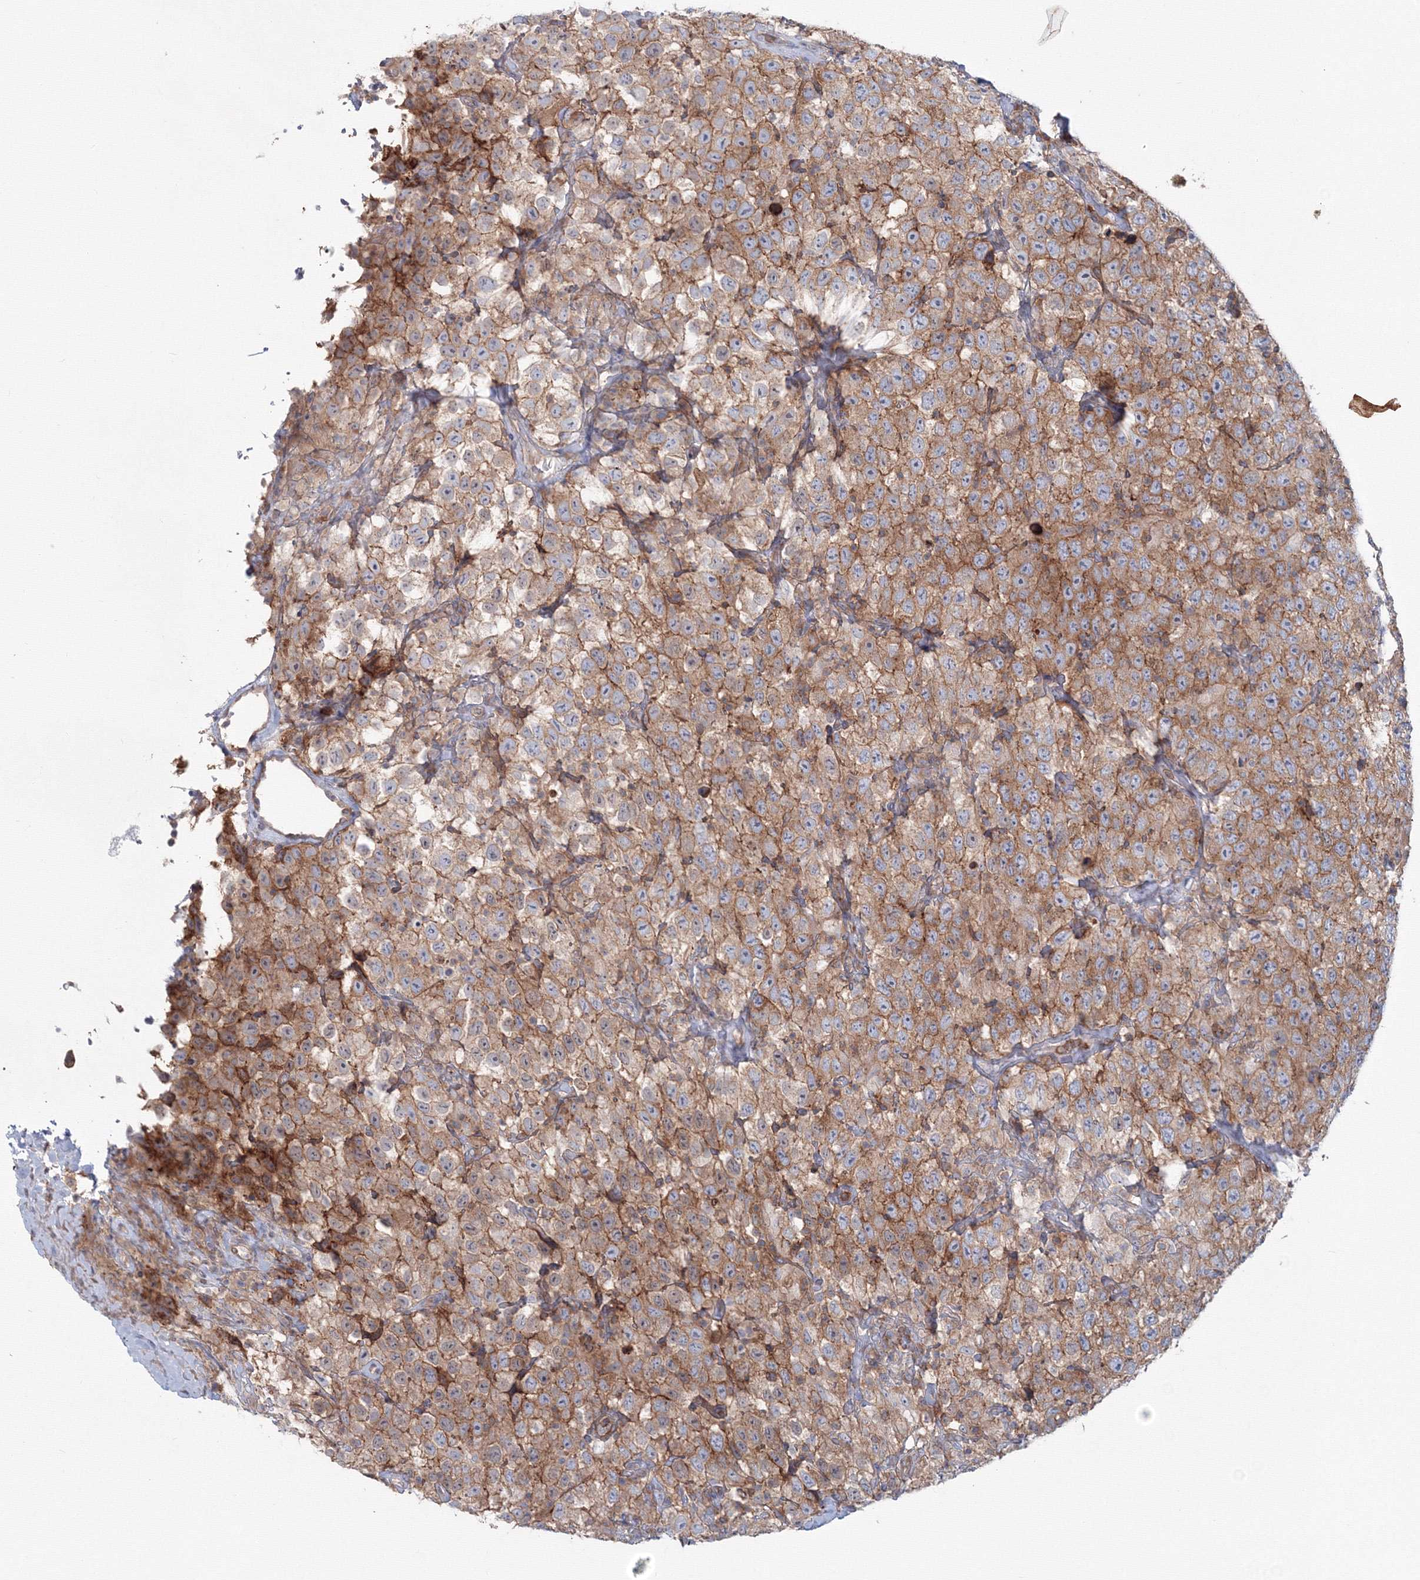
{"staining": {"intensity": "moderate", "quantity": ">75%", "location": "cytoplasmic/membranous"}, "tissue": "testis cancer", "cell_type": "Tumor cells", "image_type": "cancer", "snomed": [{"axis": "morphology", "description": "Seminoma, NOS"}, {"axis": "topography", "description": "Testis"}], "caption": "The micrograph shows immunohistochemical staining of testis seminoma. There is moderate cytoplasmic/membranous staining is seen in about >75% of tumor cells.", "gene": "SH3PXD2A", "patient": {"sex": "male", "age": 41}}